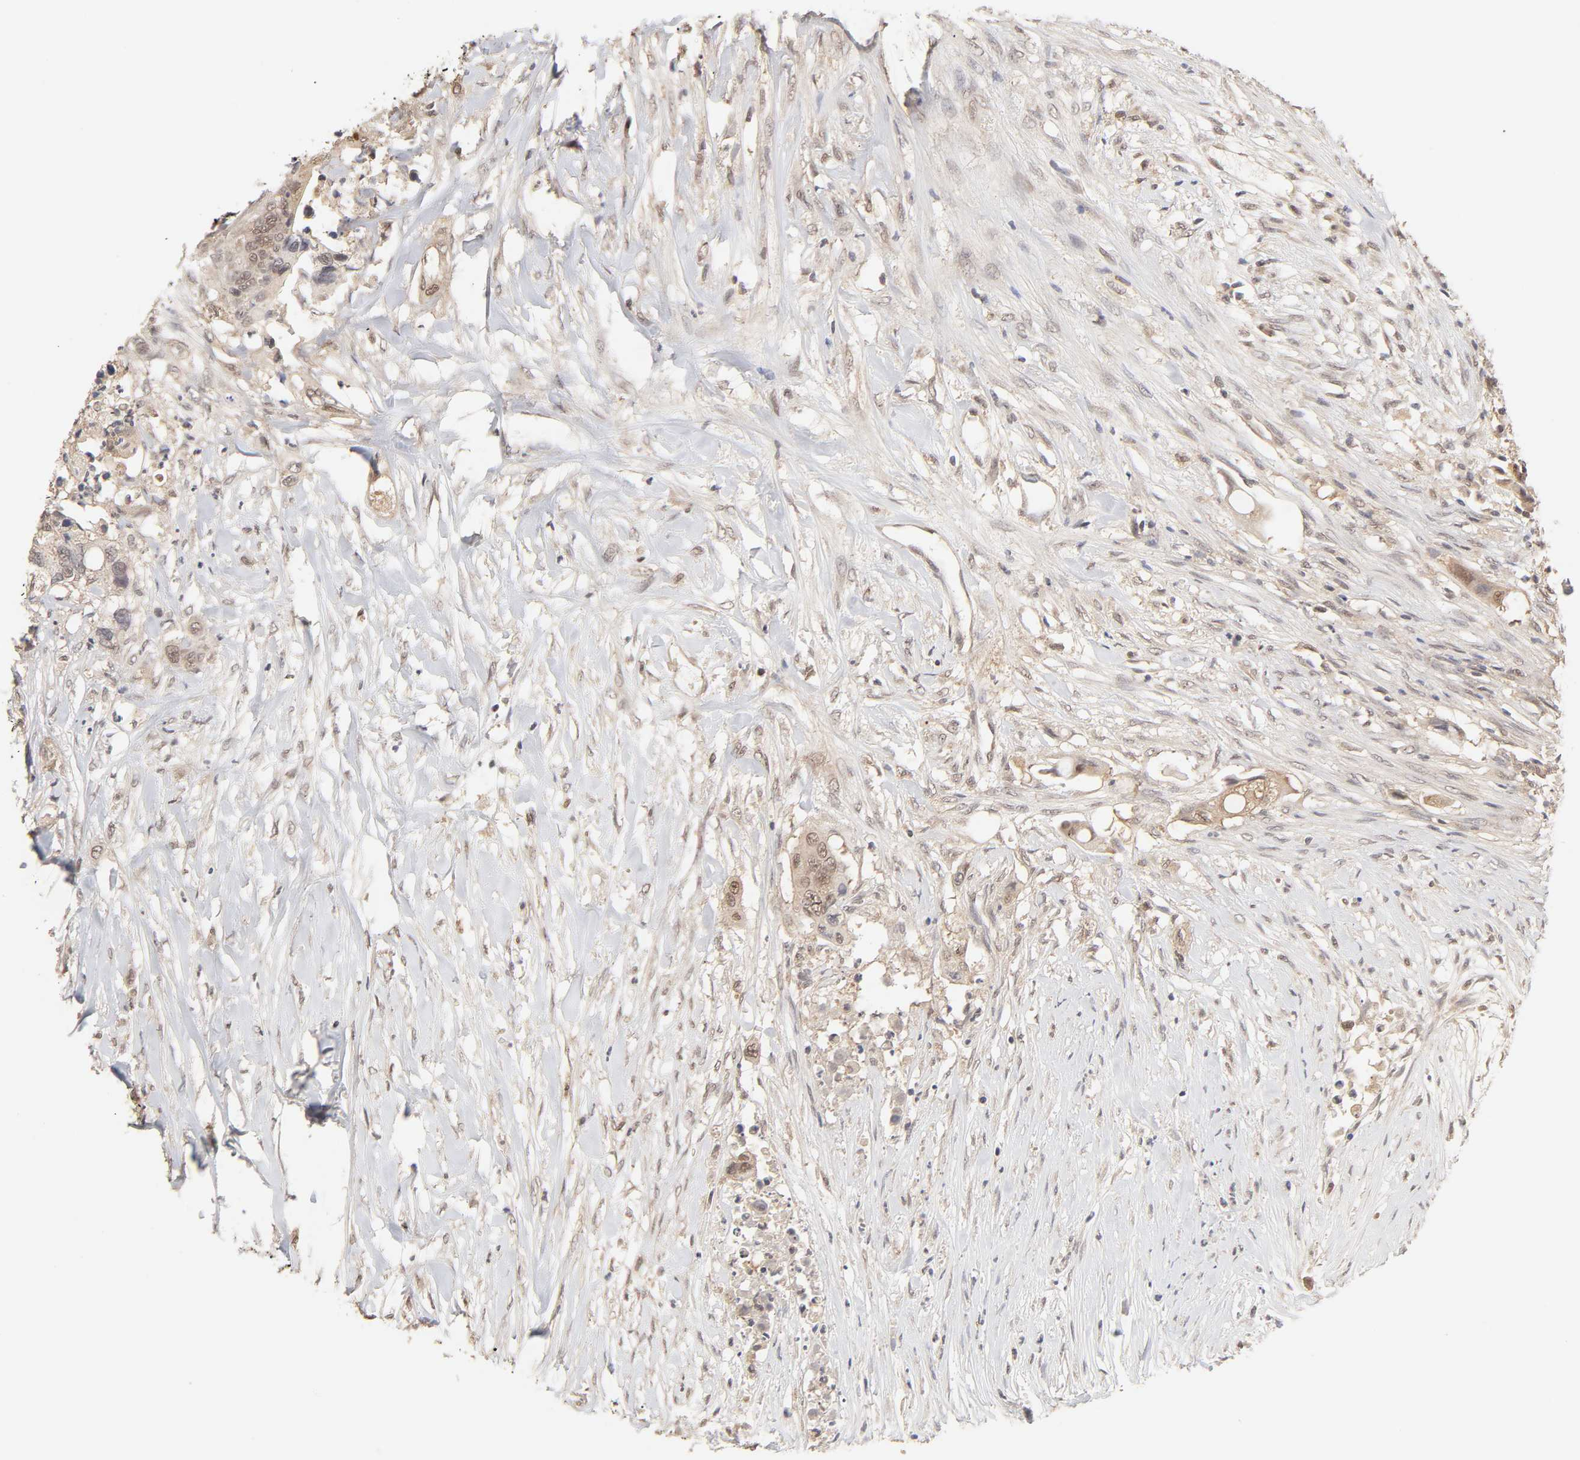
{"staining": {"intensity": "moderate", "quantity": ">75%", "location": "cytoplasmic/membranous"}, "tissue": "colorectal cancer", "cell_type": "Tumor cells", "image_type": "cancer", "snomed": [{"axis": "morphology", "description": "Adenocarcinoma, NOS"}, {"axis": "topography", "description": "Colon"}], "caption": "Brown immunohistochemical staining in human colorectal adenocarcinoma exhibits moderate cytoplasmic/membranous positivity in about >75% of tumor cells.", "gene": "MAPK1", "patient": {"sex": "female", "age": 57}}